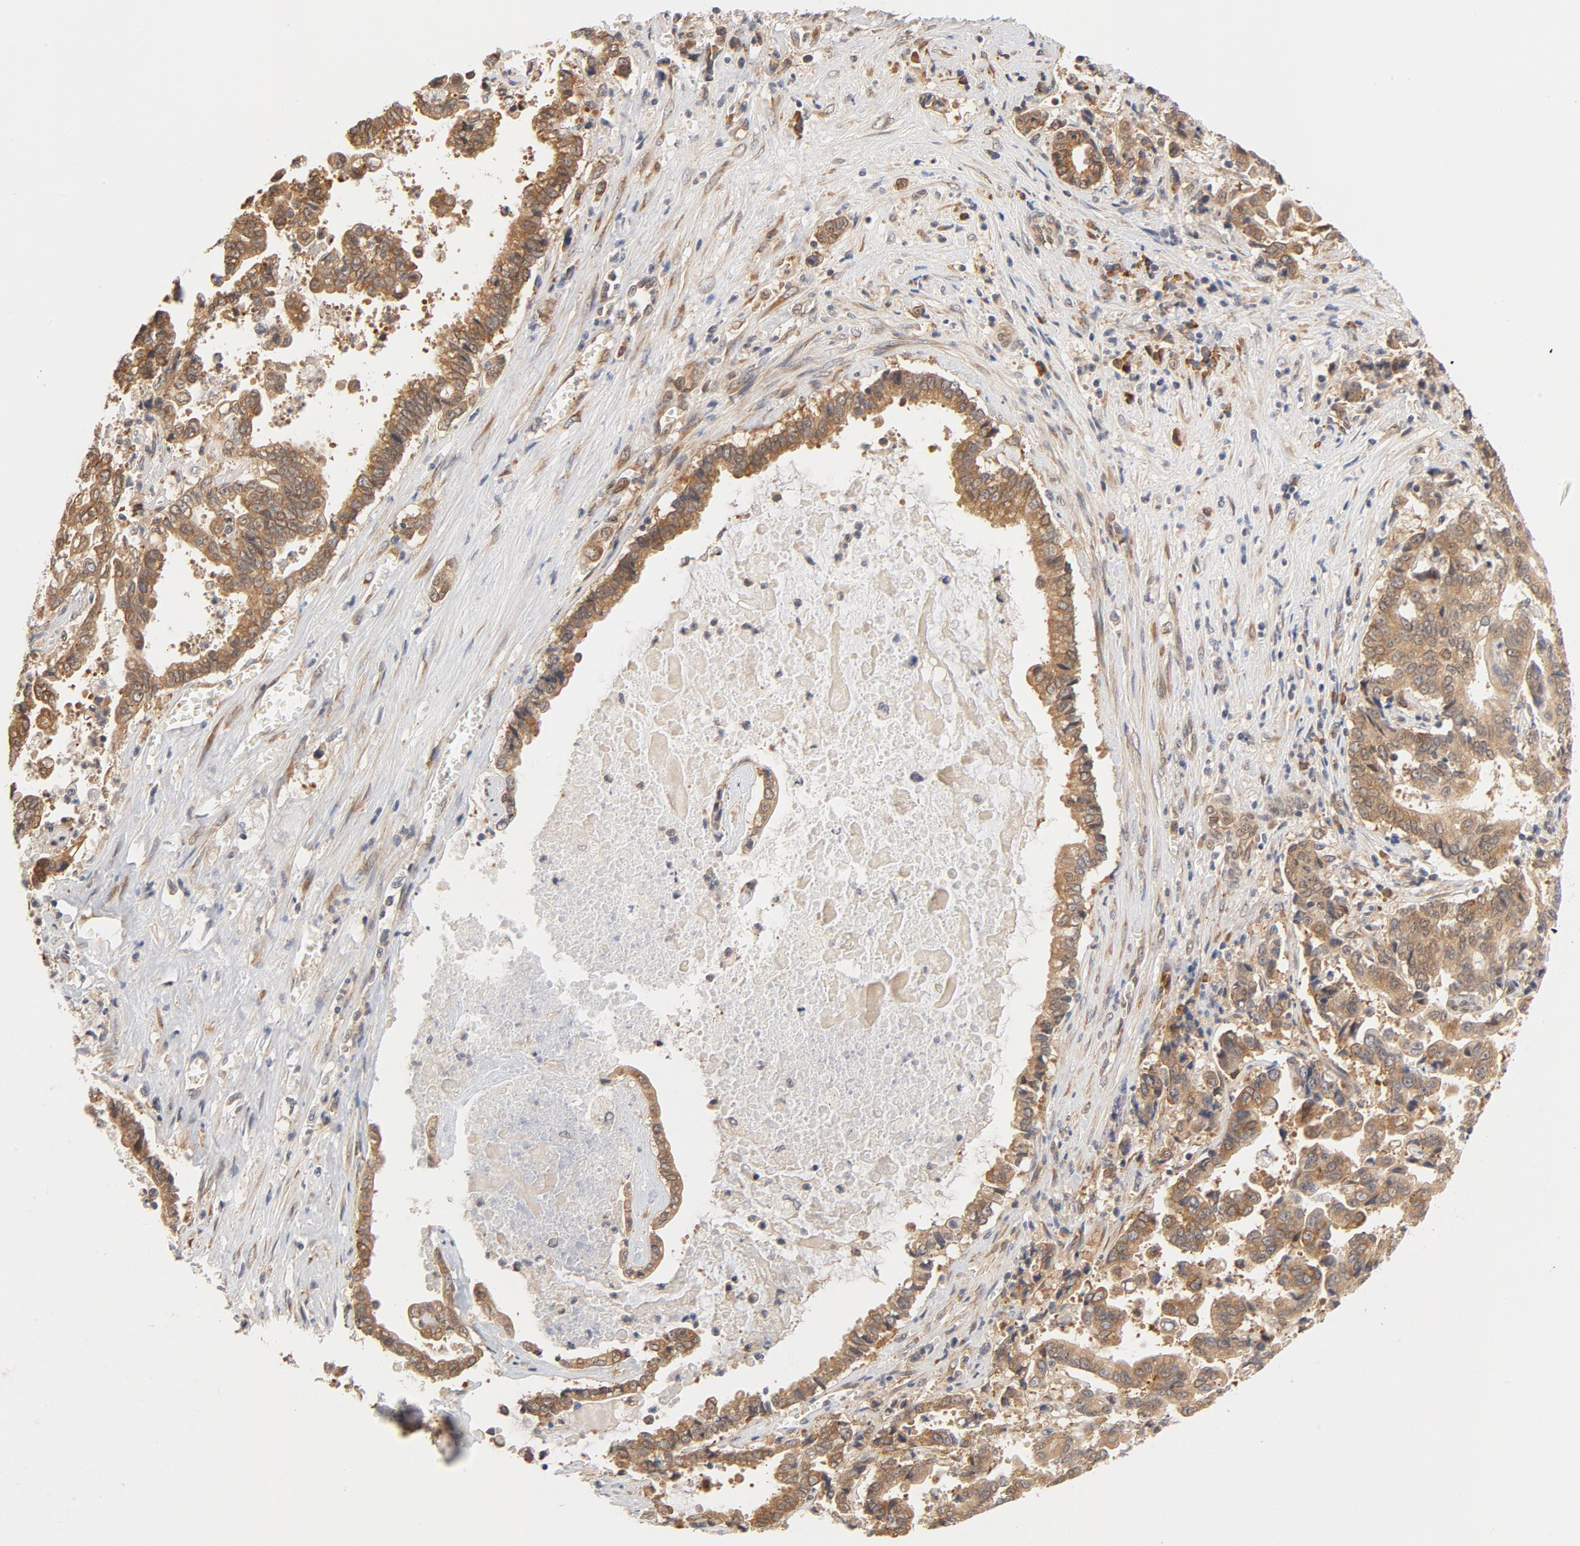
{"staining": {"intensity": "moderate", "quantity": ">75%", "location": "cytoplasmic/membranous"}, "tissue": "liver cancer", "cell_type": "Tumor cells", "image_type": "cancer", "snomed": [{"axis": "morphology", "description": "Cholangiocarcinoma"}, {"axis": "topography", "description": "Liver"}], "caption": "This is a histology image of immunohistochemistry (IHC) staining of liver cancer, which shows moderate expression in the cytoplasmic/membranous of tumor cells.", "gene": "EIF4E", "patient": {"sex": "male", "age": 57}}